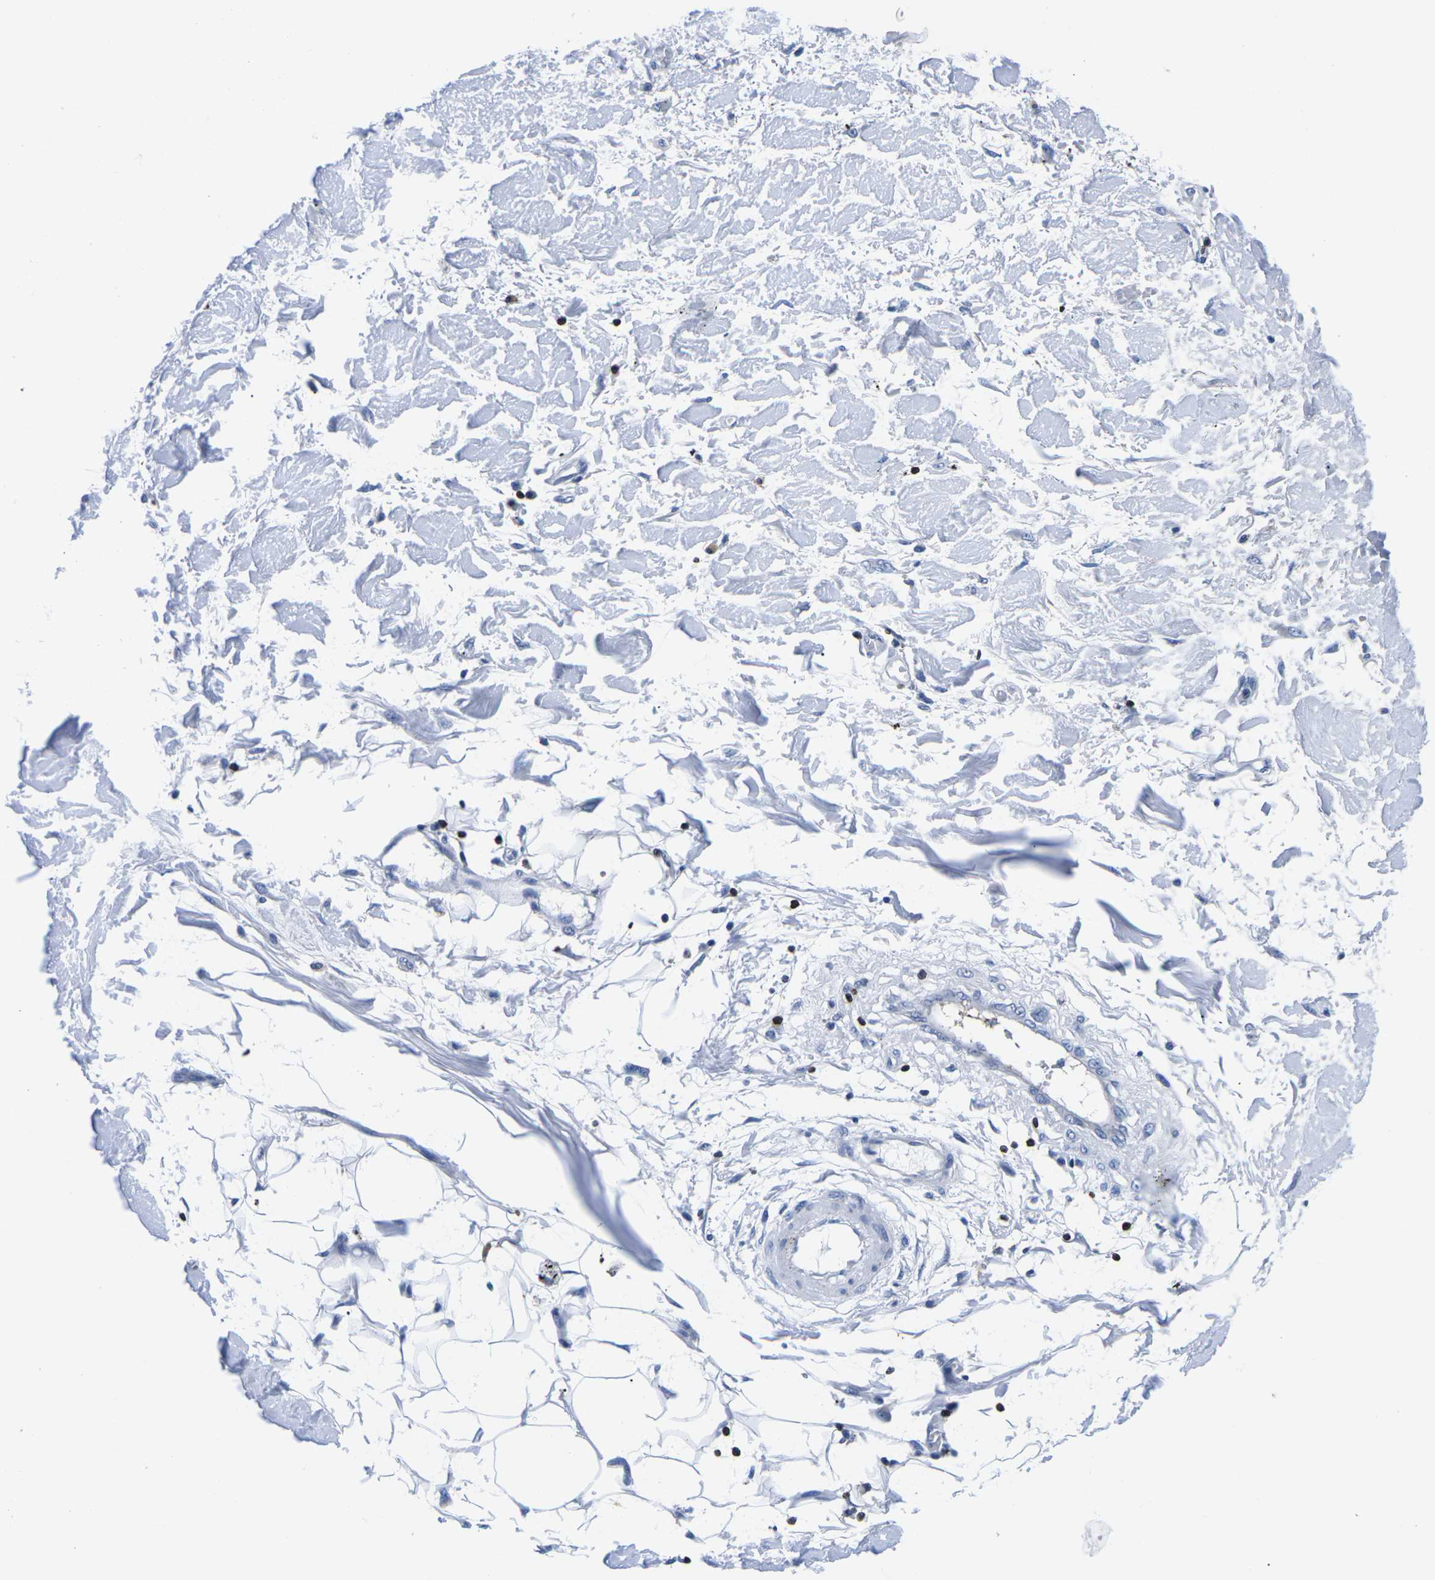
{"staining": {"intensity": "negative", "quantity": "none", "location": "none"}, "tissue": "adipose tissue", "cell_type": "Adipocytes", "image_type": "normal", "snomed": [{"axis": "morphology", "description": "Normal tissue, NOS"}, {"axis": "morphology", "description": "Squamous cell carcinoma, NOS"}, {"axis": "topography", "description": "Skin"}, {"axis": "topography", "description": "Peripheral nerve tissue"}], "caption": "Adipocytes show no significant staining in unremarkable adipose tissue. (DAB IHC visualized using brightfield microscopy, high magnification).", "gene": "CTSW", "patient": {"sex": "male", "age": 83}}